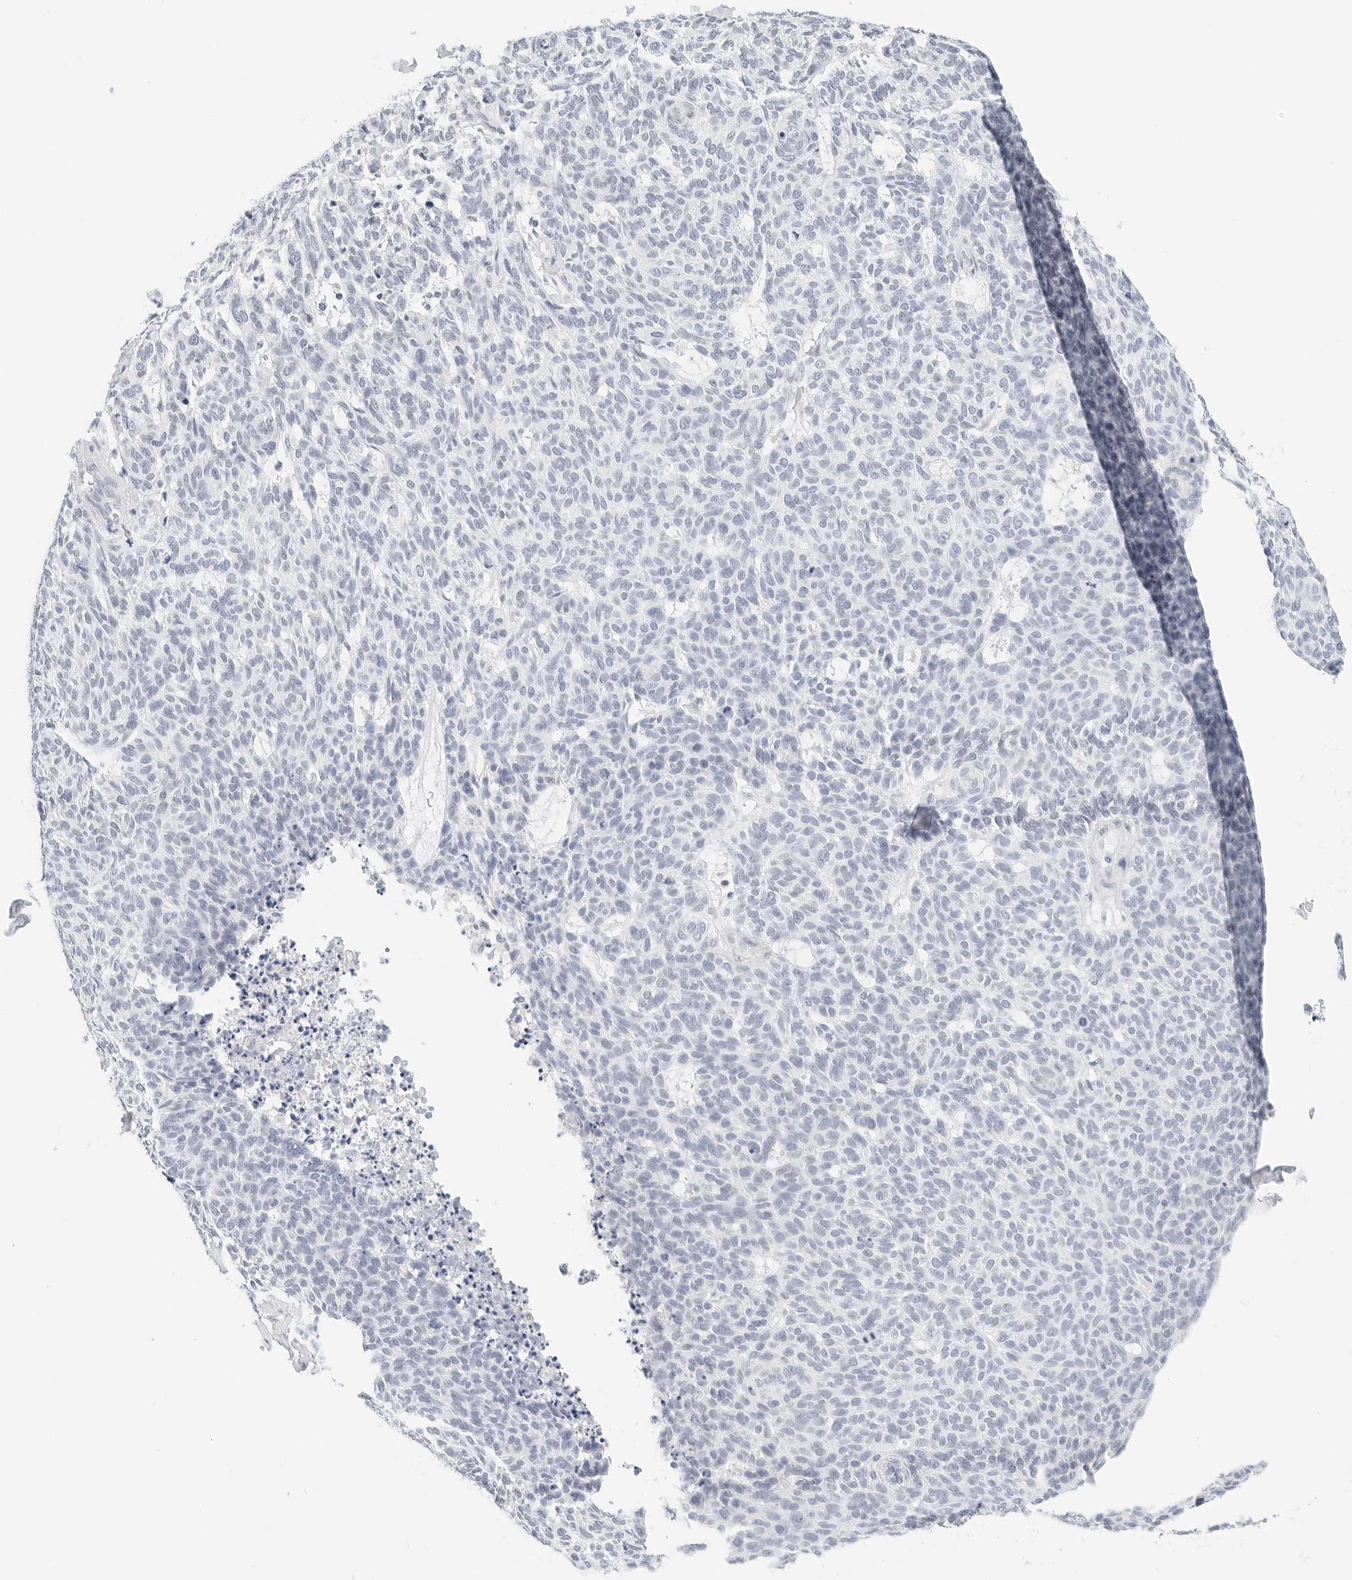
{"staining": {"intensity": "negative", "quantity": "none", "location": "none"}, "tissue": "skin cancer", "cell_type": "Tumor cells", "image_type": "cancer", "snomed": [{"axis": "morphology", "description": "Squamous cell carcinoma, NOS"}, {"axis": "topography", "description": "Skin"}], "caption": "This is a histopathology image of IHC staining of skin cancer, which shows no staining in tumor cells. Brightfield microscopy of IHC stained with DAB (brown) and hematoxylin (blue), captured at high magnification.", "gene": "CD22", "patient": {"sex": "female", "age": 90}}